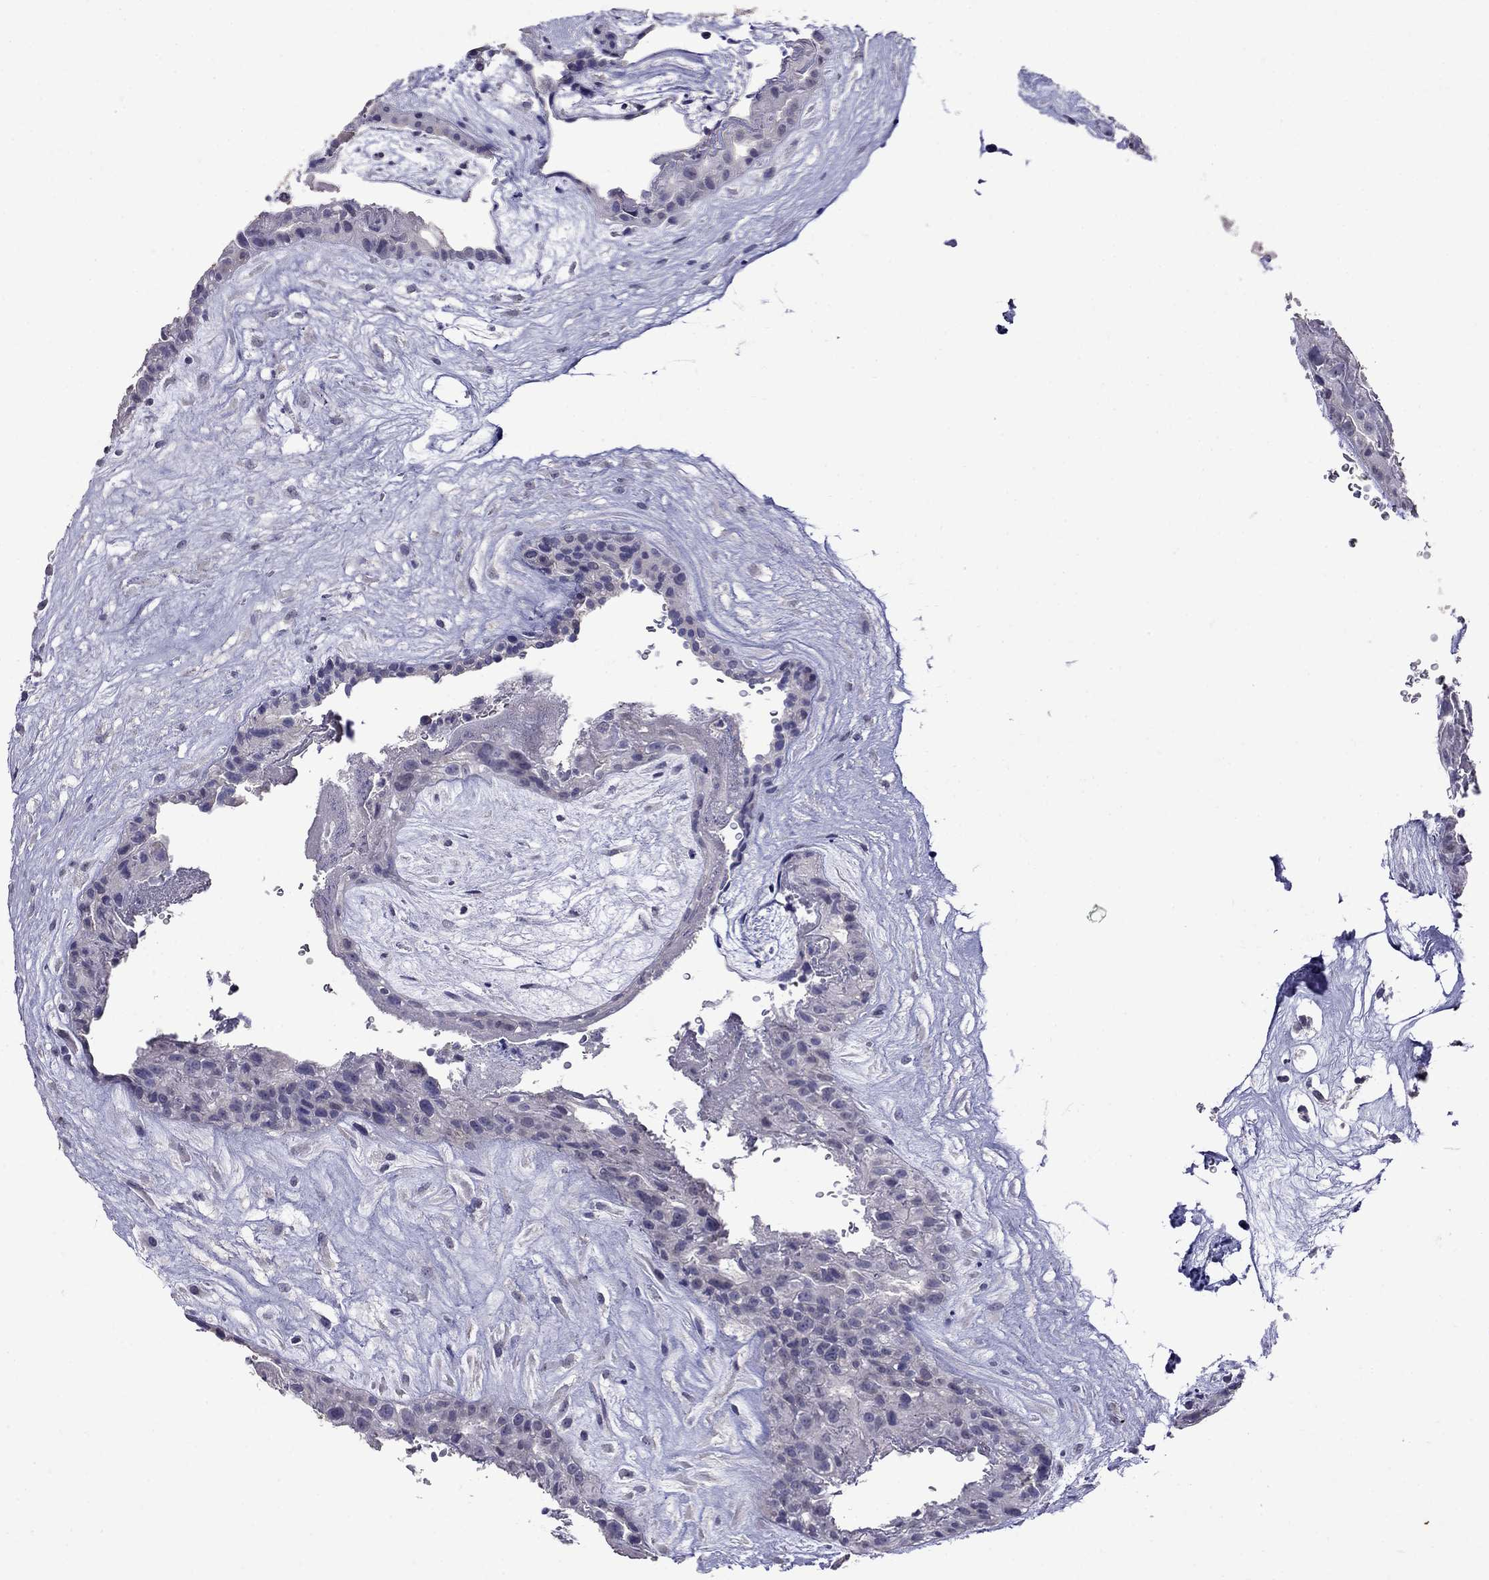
{"staining": {"intensity": "negative", "quantity": "none", "location": "none"}, "tissue": "placenta", "cell_type": "Decidual cells", "image_type": "normal", "snomed": [{"axis": "morphology", "description": "Normal tissue, NOS"}, {"axis": "topography", "description": "Placenta"}], "caption": "An IHC histopathology image of normal placenta is shown. There is no staining in decidual cells of placenta.", "gene": "CD8B", "patient": {"sex": "female", "age": 19}}